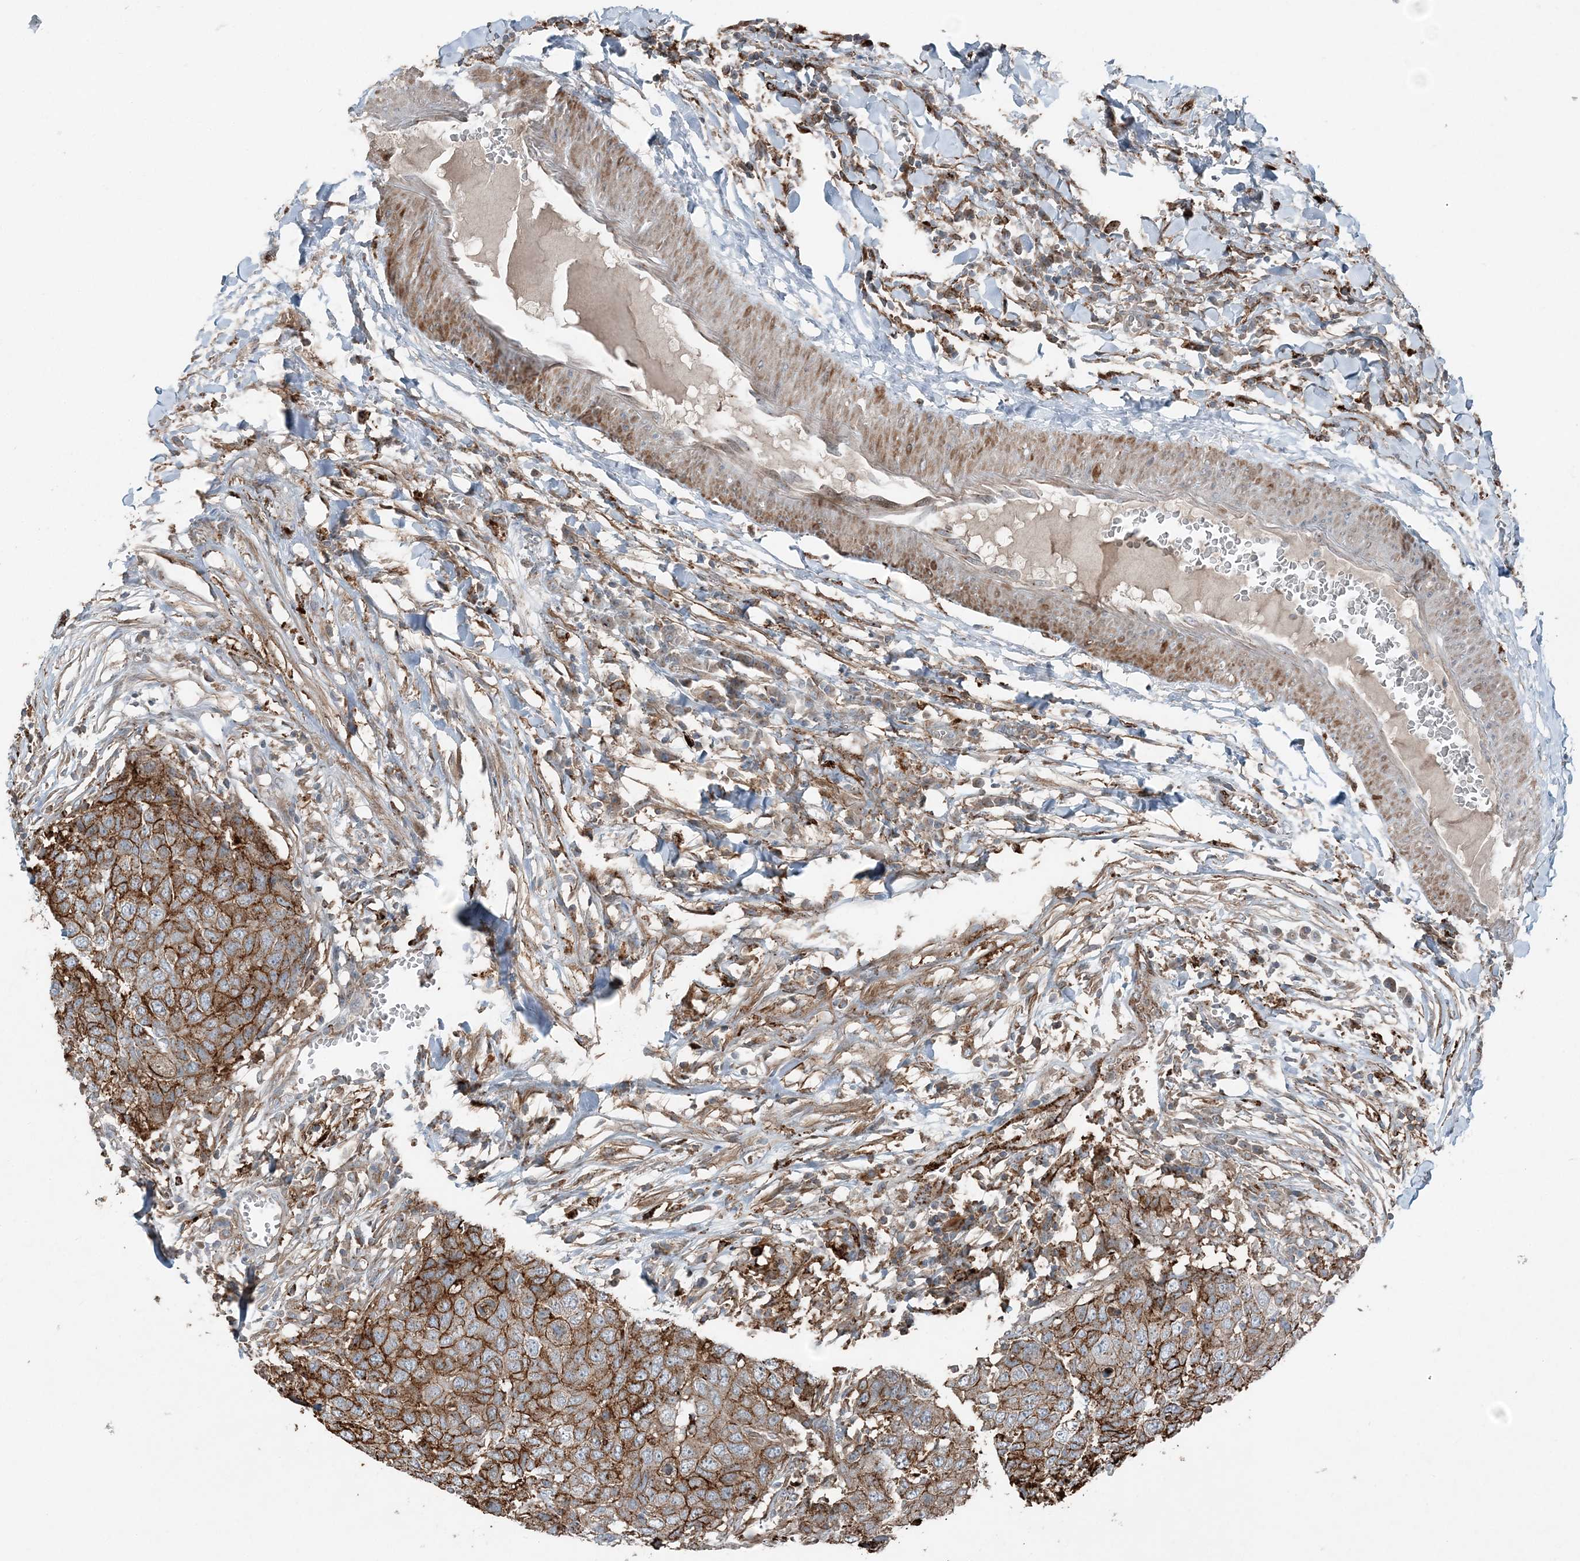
{"staining": {"intensity": "moderate", "quantity": ">75%", "location": "cytoplasmic/membranous"}, "tissue": "head and neck cancer", "cell_type": "Tumor cells", "image_type": "cancer", "snomed": [{"axis": "morphology", "description": "Squamous cell carcinoma, NOS"}, {"axis": "topography", "description": "Head-Neck"}], "caption": "A brown stain shows moderate cytoplasmic/membranous staining of a protein in squamous cell carcinoma (head and neck) tumor cells. (DAB (3,3'-diaminobenzidine) IHC, brown staining for protein, blue staining for nuclei).", "gene": "KY", "patient": {"sex": "male", "age": 66}}